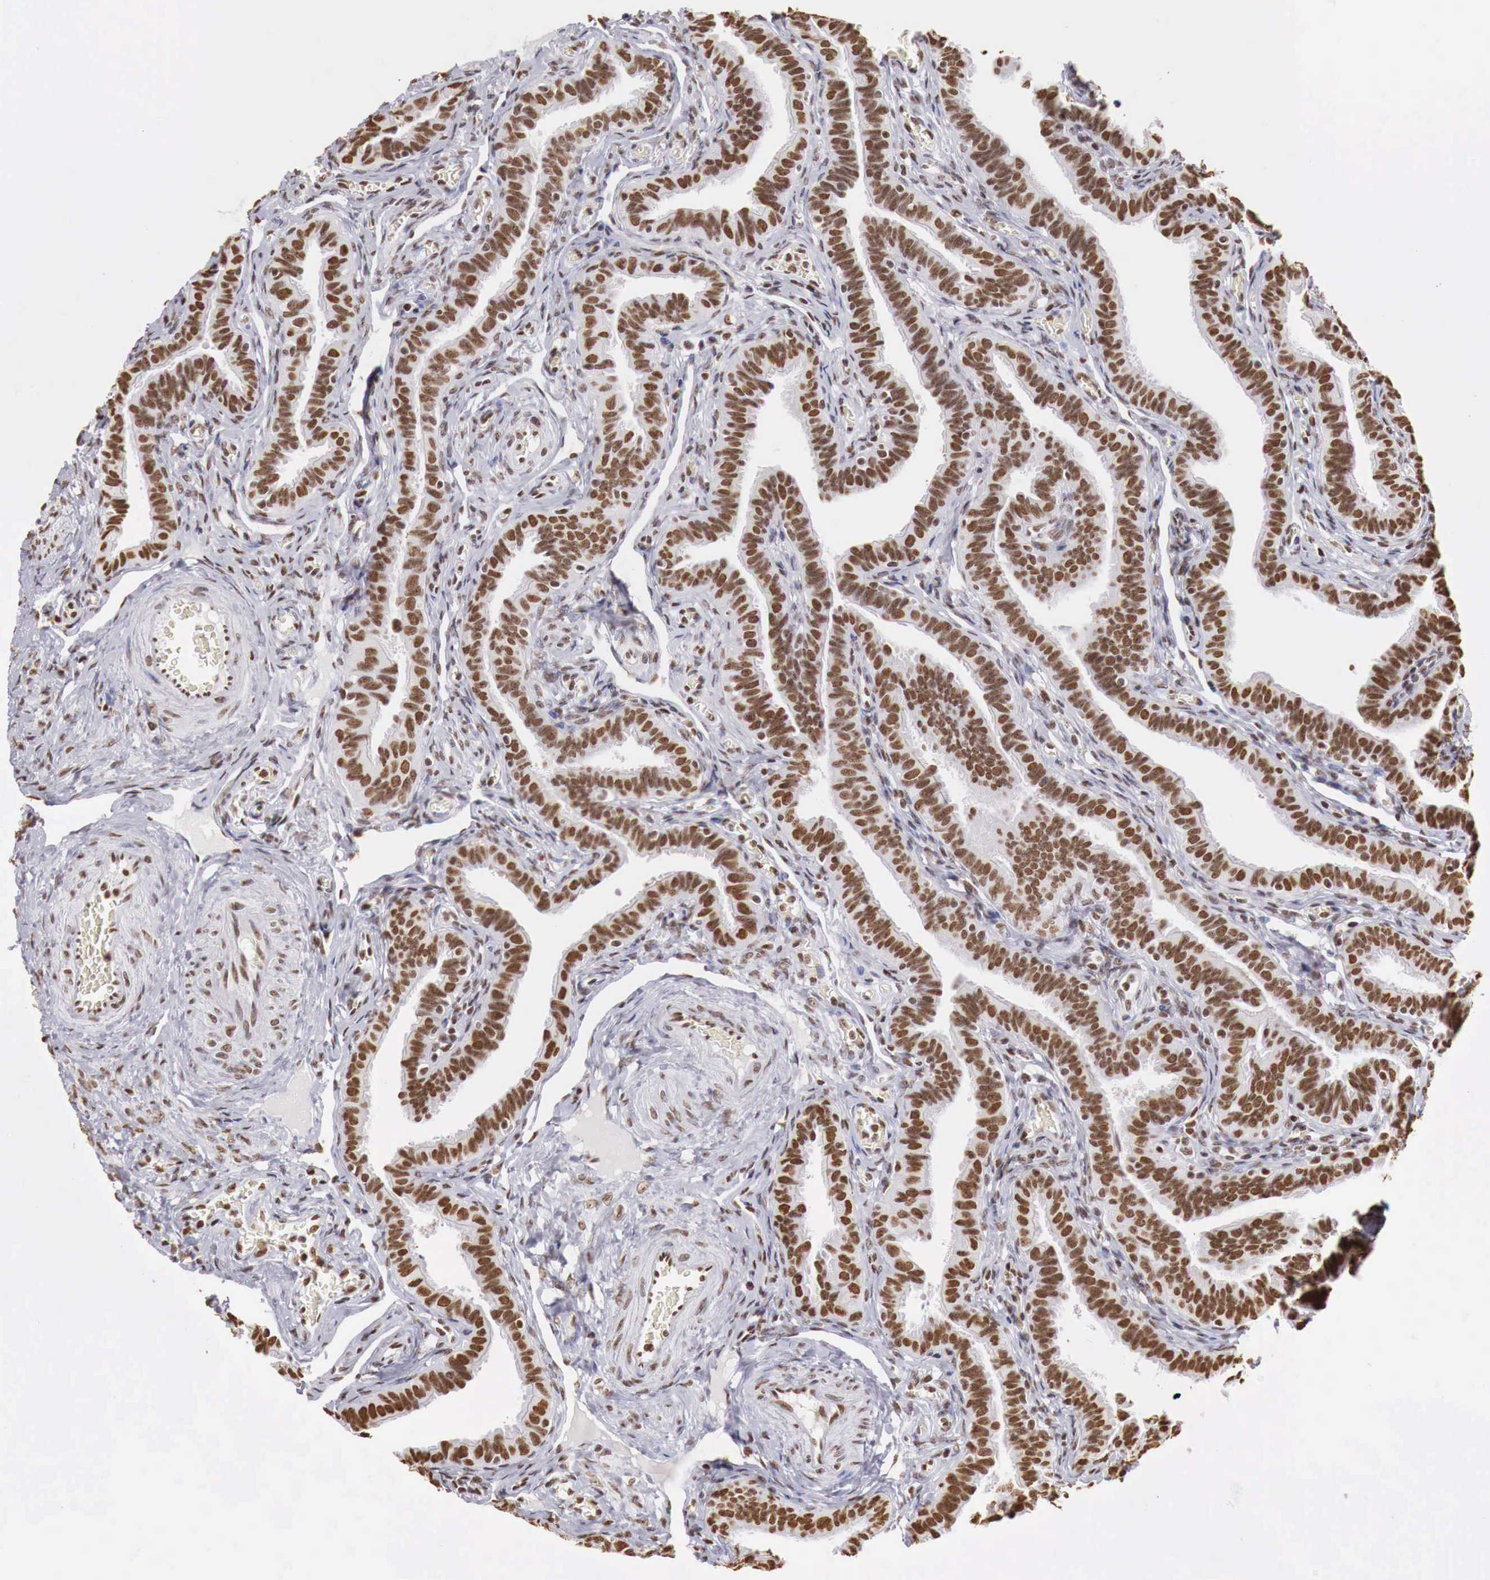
{"staining": {"intensity": "strong", "quantity": ">75%", "location": "nuclear"}, "tissue": "fallopian tube", "cell_type": "Glandular cells", "image_type": "normal", "snomed": [{"axis": "morphology", "description": "Normal tissue, NOS"}, {"axis": "topography", "description": "Fallopian tube"}], "caption": "The image displays staining of unremarkable fallopian tube, revealing strong nuclear protein staining (brown color) within glandular cells.", "gene": "DKC1", "patient": {"sex": "female", "age": 38}}